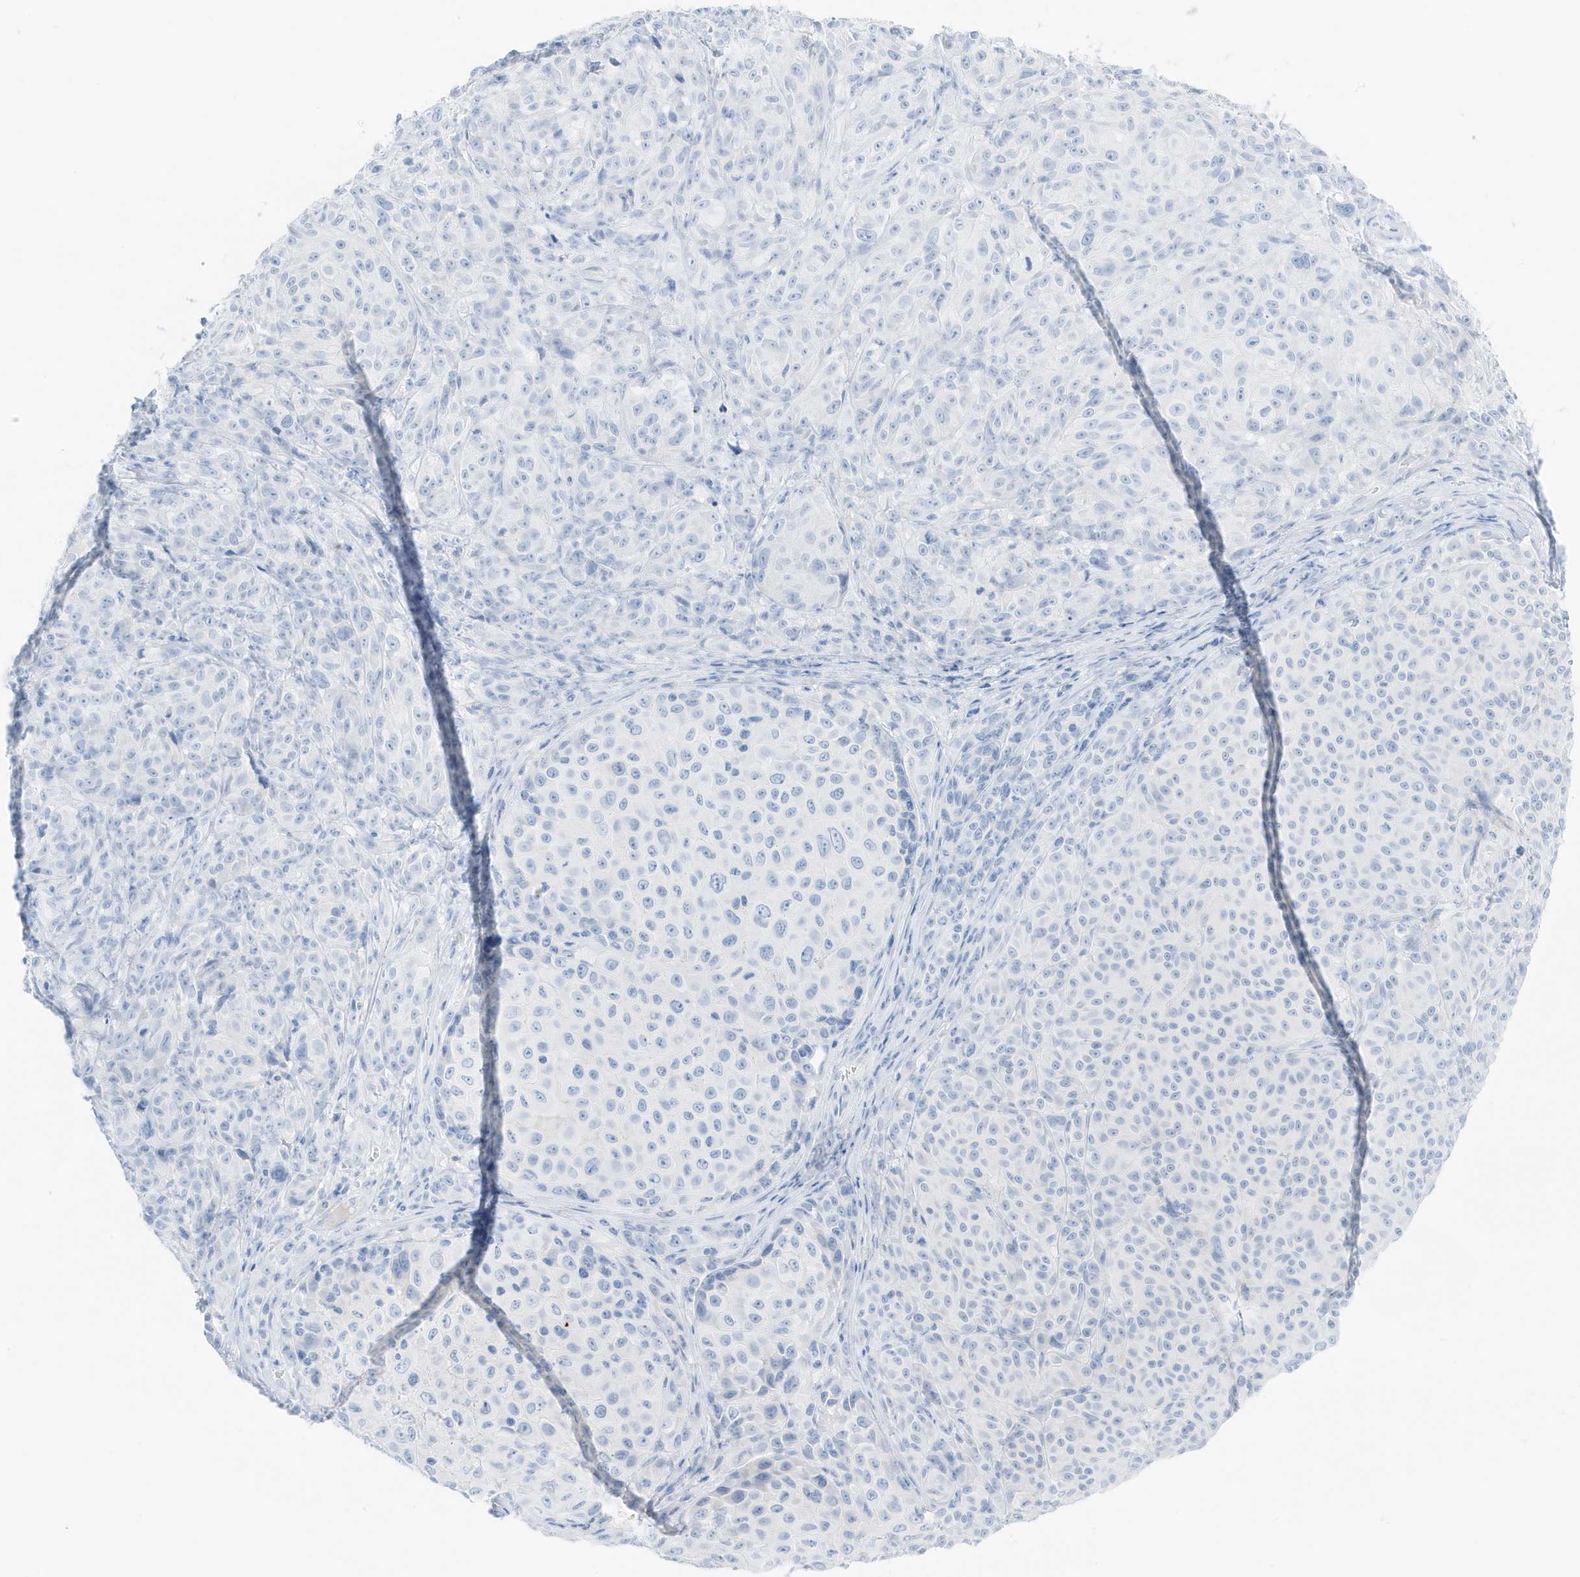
{"staining": {"intensity": "negative", "quantity": "none", "location": "none"}, "tissue": "melanoma", "cell_type": "Tumor cells", "image_type": "cancer", "snomed": [{"axis": "morphology", "description": "Malignant melanoma, NOS"}, {"axis": "topography", "description": "Skin"}], "caption": "Human malignant melanoma stained for a protein using IHC exhibits no expression in tumor cells.", "gene": "SLC22A13", "patient": {"sex": "male", "age": 73}}